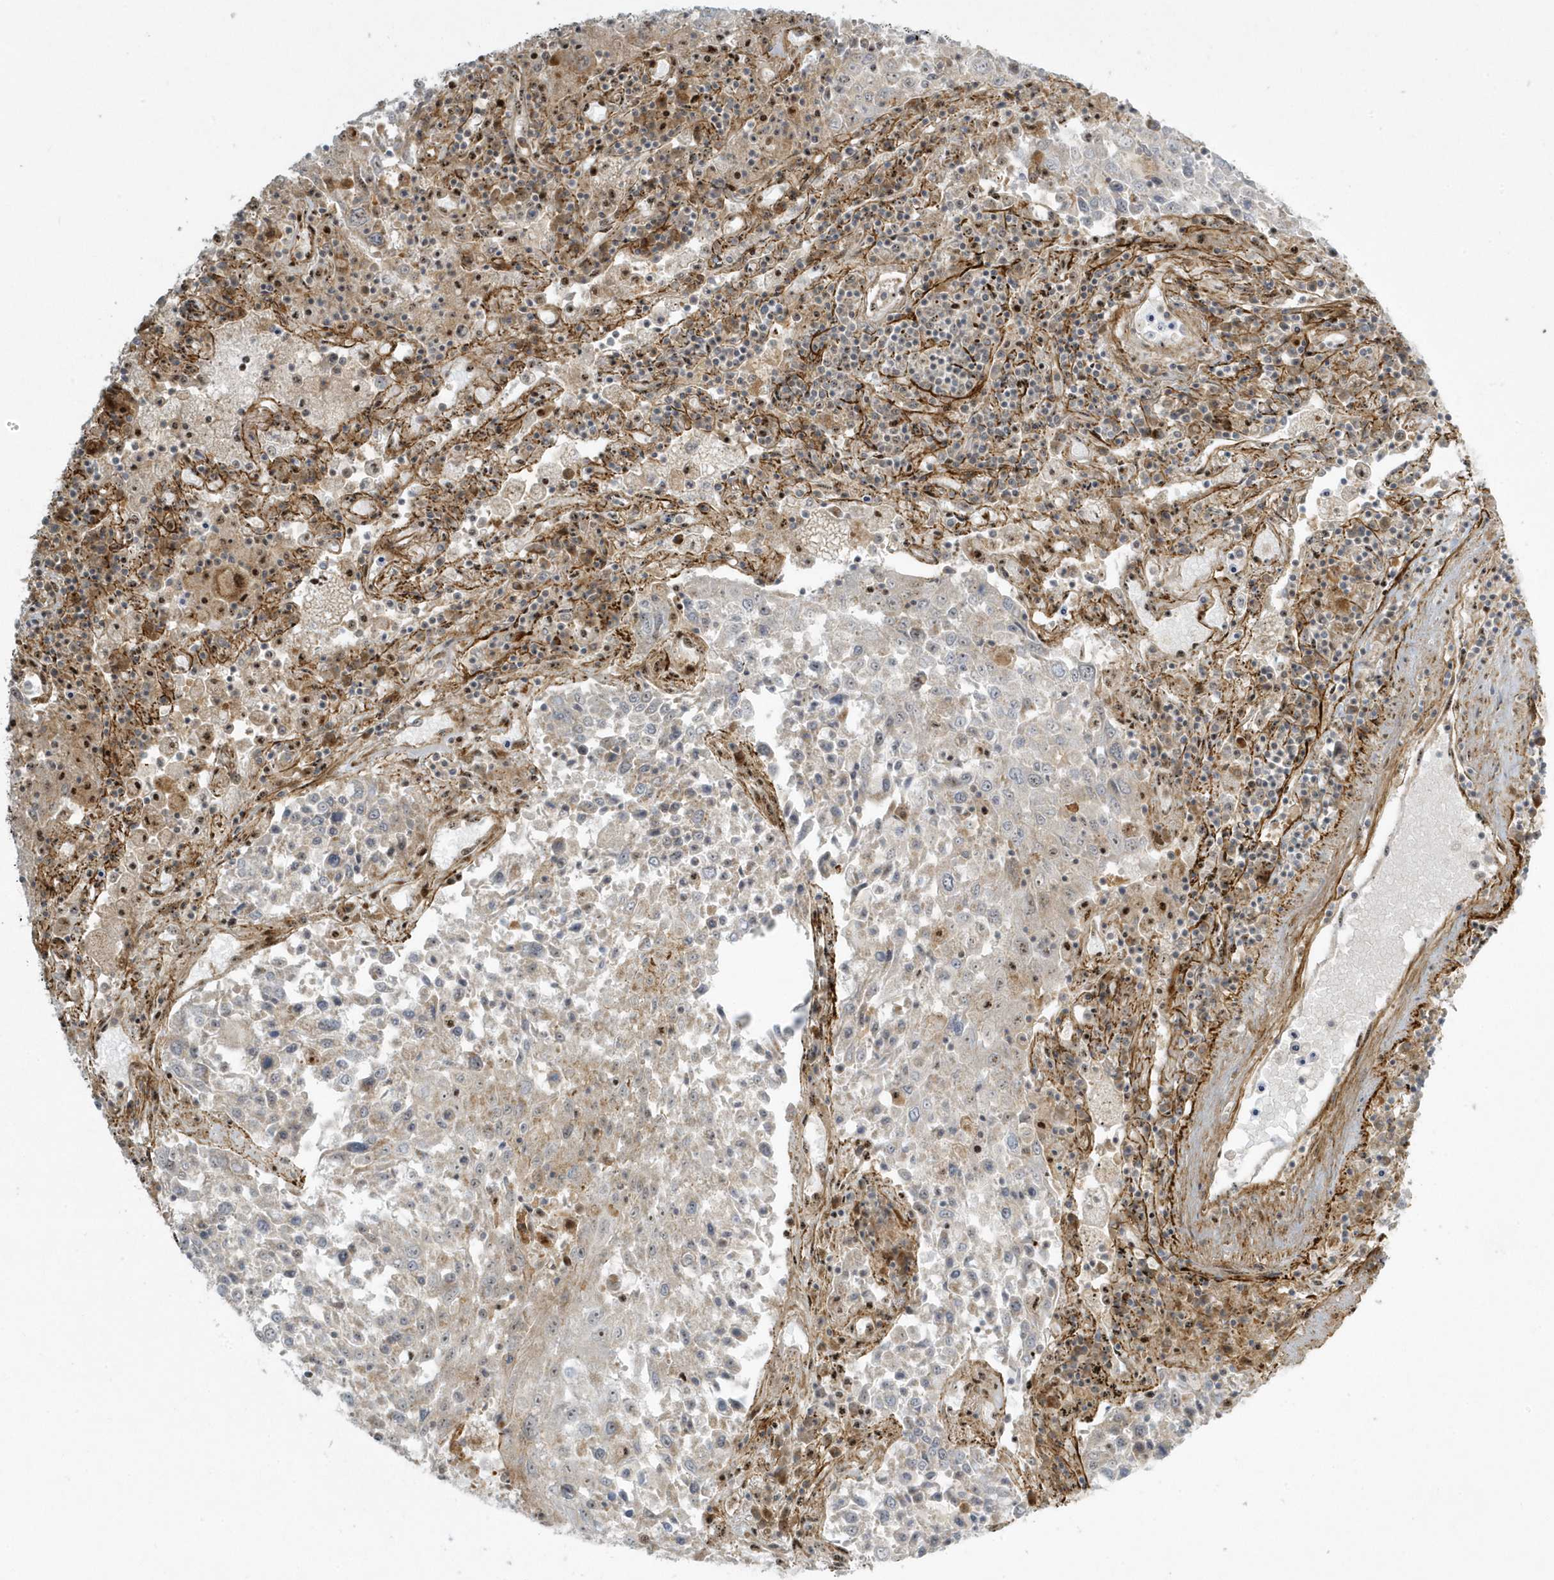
{"staining": {"intensity": "negative", "quantity": "none", "location": "none"}, "tissue": "lung cancer", "cell_type": "Tumor cells", "image_type": "cancer", "snomed": [{"axis": "morphology", "description": "Squamous cell carcinoma, NOS"}, {"axis": "topography", "description": "Lung"}], "caption": "Tumor cells are negative for protein expression in human squamous cell carcinoma (lung).", "gene": "MASP2", "patient": {"sex": "male", "age": 65}}